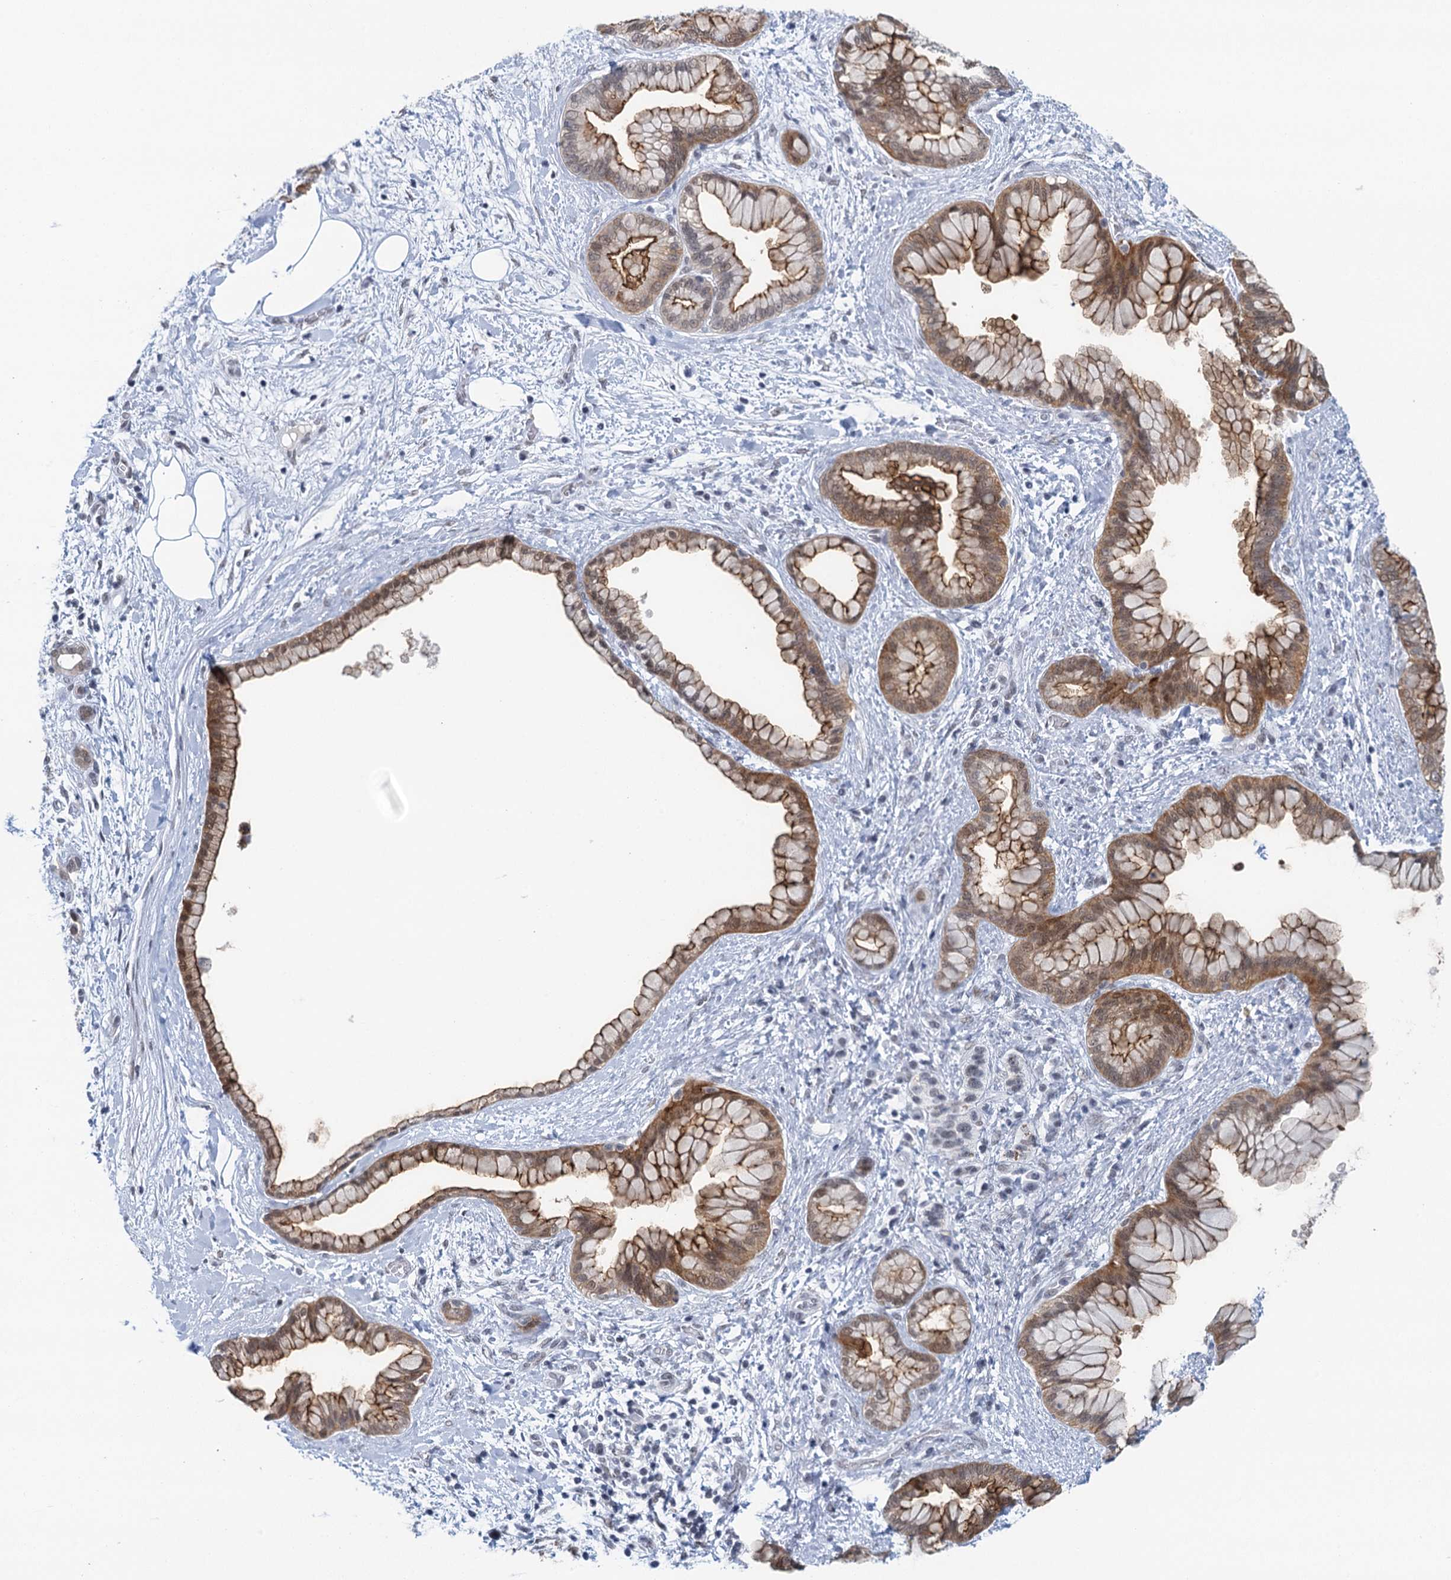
{"staining": {"intensity": "strong", "quantity": ">75%", "location": "cytoplasmic/membranous,nuclear"}, "tissue": "pancreatic cancer", "cell_type": "Tumor cells", "image_type": "cancer", "snomed": [{"axis": "morphology", "description": "Adenocarcinoma, NOS"}, {"axis": "topography", "description": "Pancreas"}], "caption": "Strong cytoplasmic/membranous and nuclear expression for a protein is seen in about >75% of tumor cells of pancreatic cancer (adenocarcinoma) using immunohistochemistry.", "gene": "EPS8L1", "patient": {"sex": "female", "age": 78}}